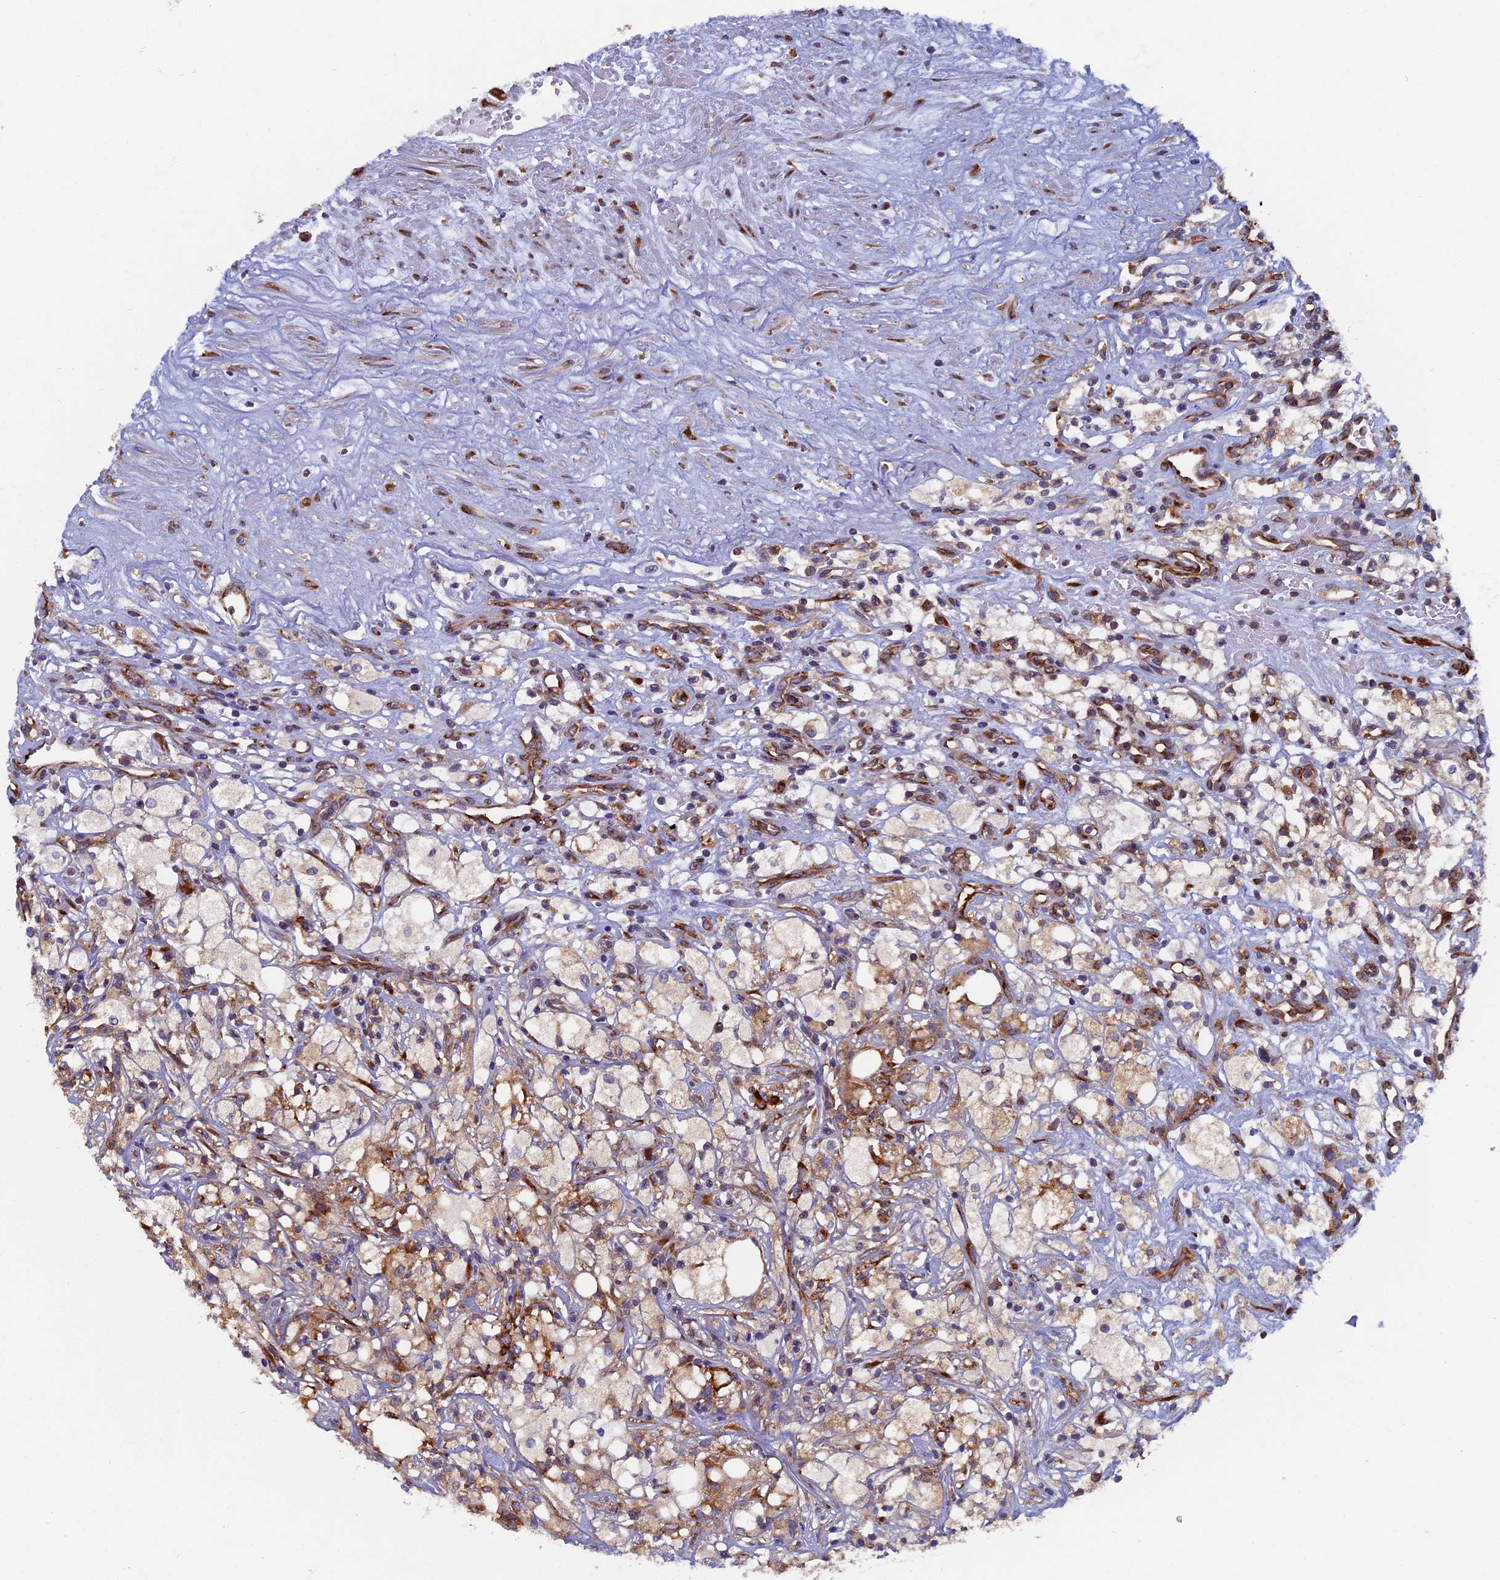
{"staining": {"intensity": "weak", "quantity": "<25%", "location": "cytoplasmic/membranous"}, "tissue": "renal cancer", "cell_type": "Tumor cells", "image_type": "cancer", "snomed": [{"axis": "morphology", "description": "Adenocarcinoma, NOS"}, {"axis": "topography", "description": "Kidney"}], "caption": "Tumor cells are negative for protein expression in human renal adenocarcinoma.", "gene": "YBX1", "patient": {"sex": "male", "age": 59}}